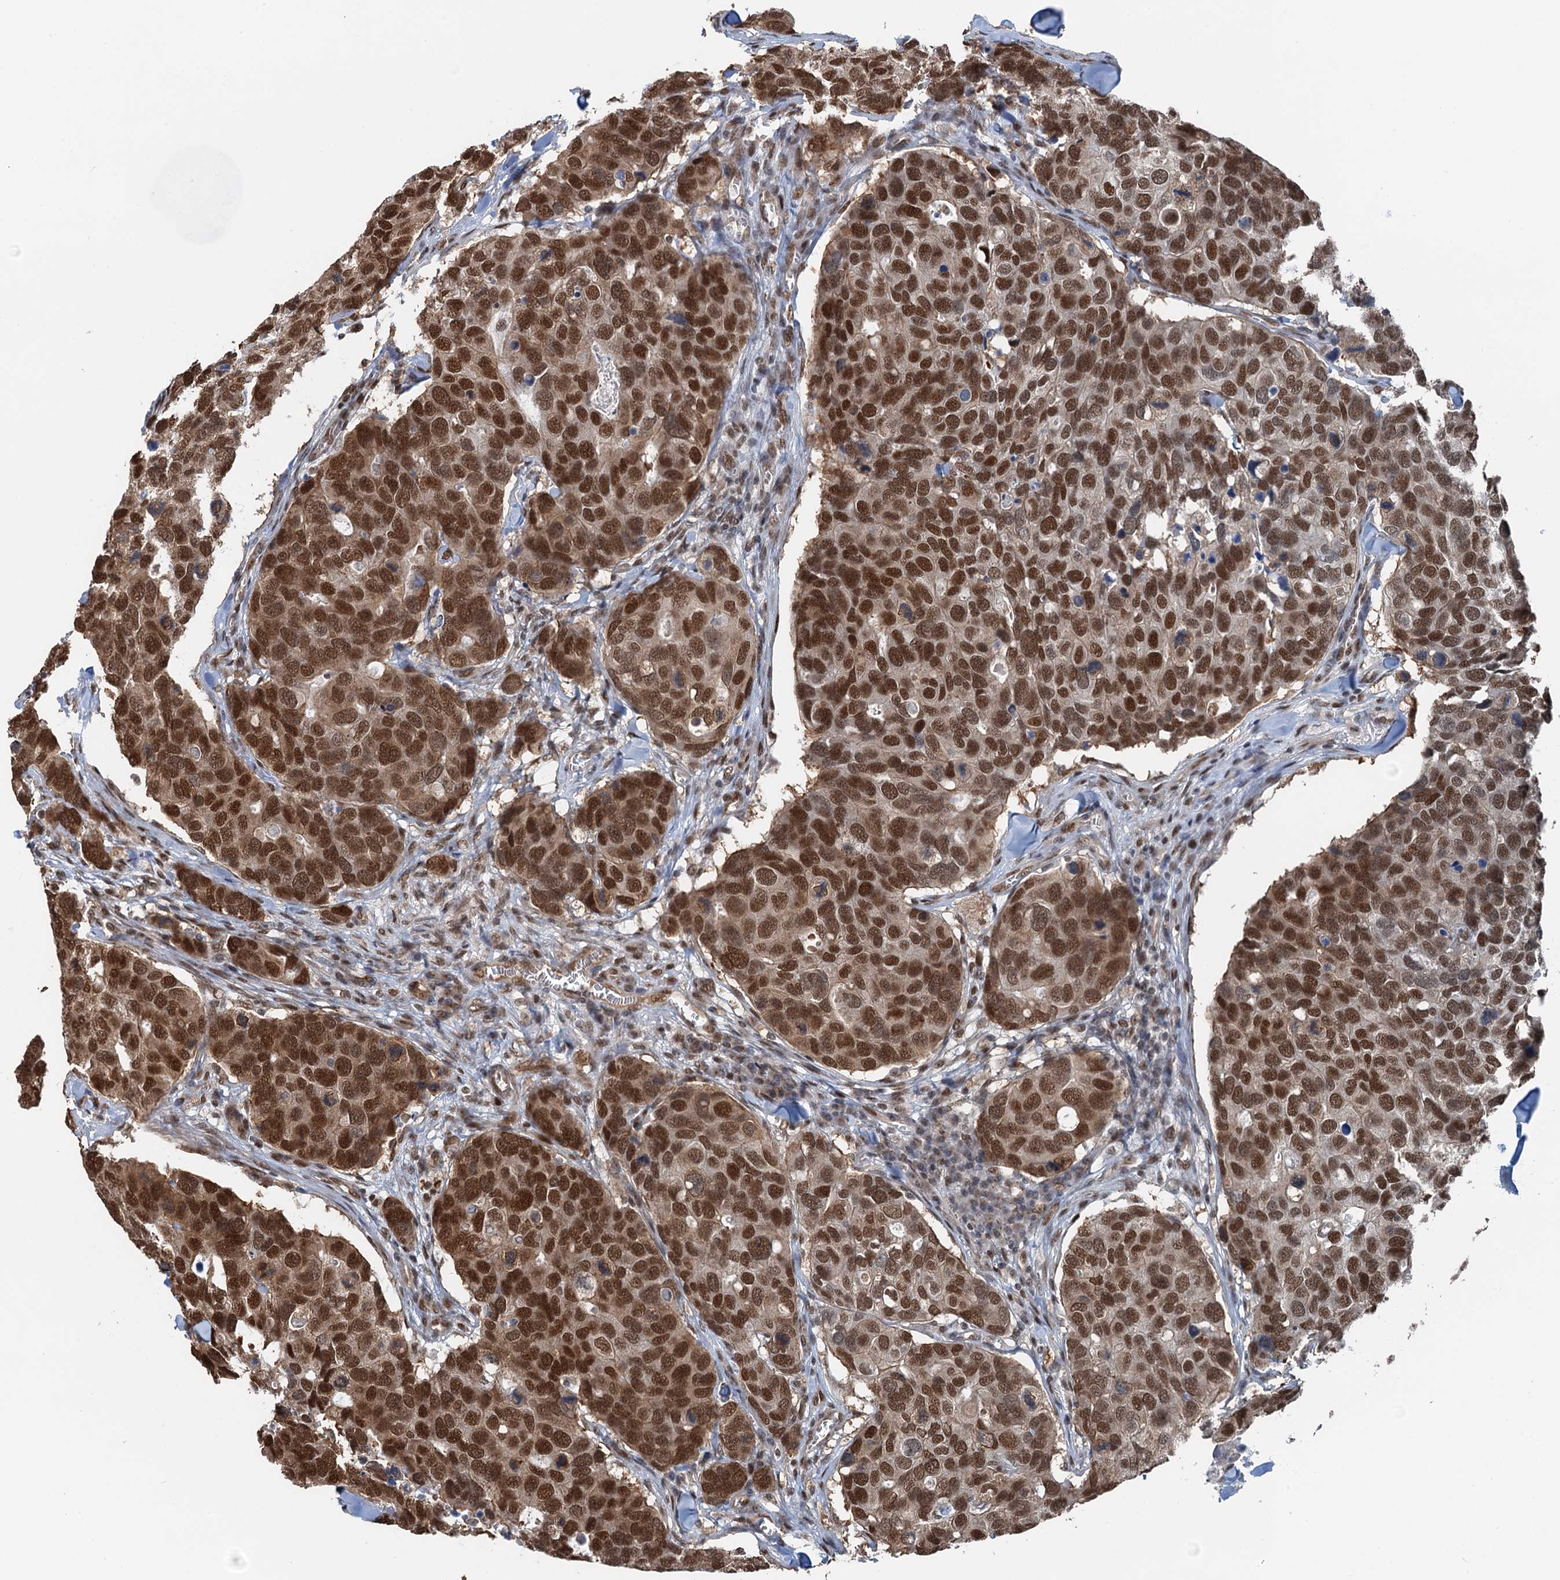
{"staining": {"intensity": "strong", "quantity": ">75%", "location": "nuclear"}, "tissue": "breast cancer", "cell_type": "Tumor cells", "image_type": "cancer", "snomed": [{"axis": "morphology", "description": "Duct carcinoma"}, {"axis": "topography", "description": "Breast"}], "caption": "A high amount of strong nuclear expression is identified in about >75% of tumor cells in breast cancer (invasive ductal carcinoma) tissue. (Brightfield microscopy of DAB IHC at high magnification).", "gene": "CFDP1", "patient": {"sex": "female", "age": 83}}